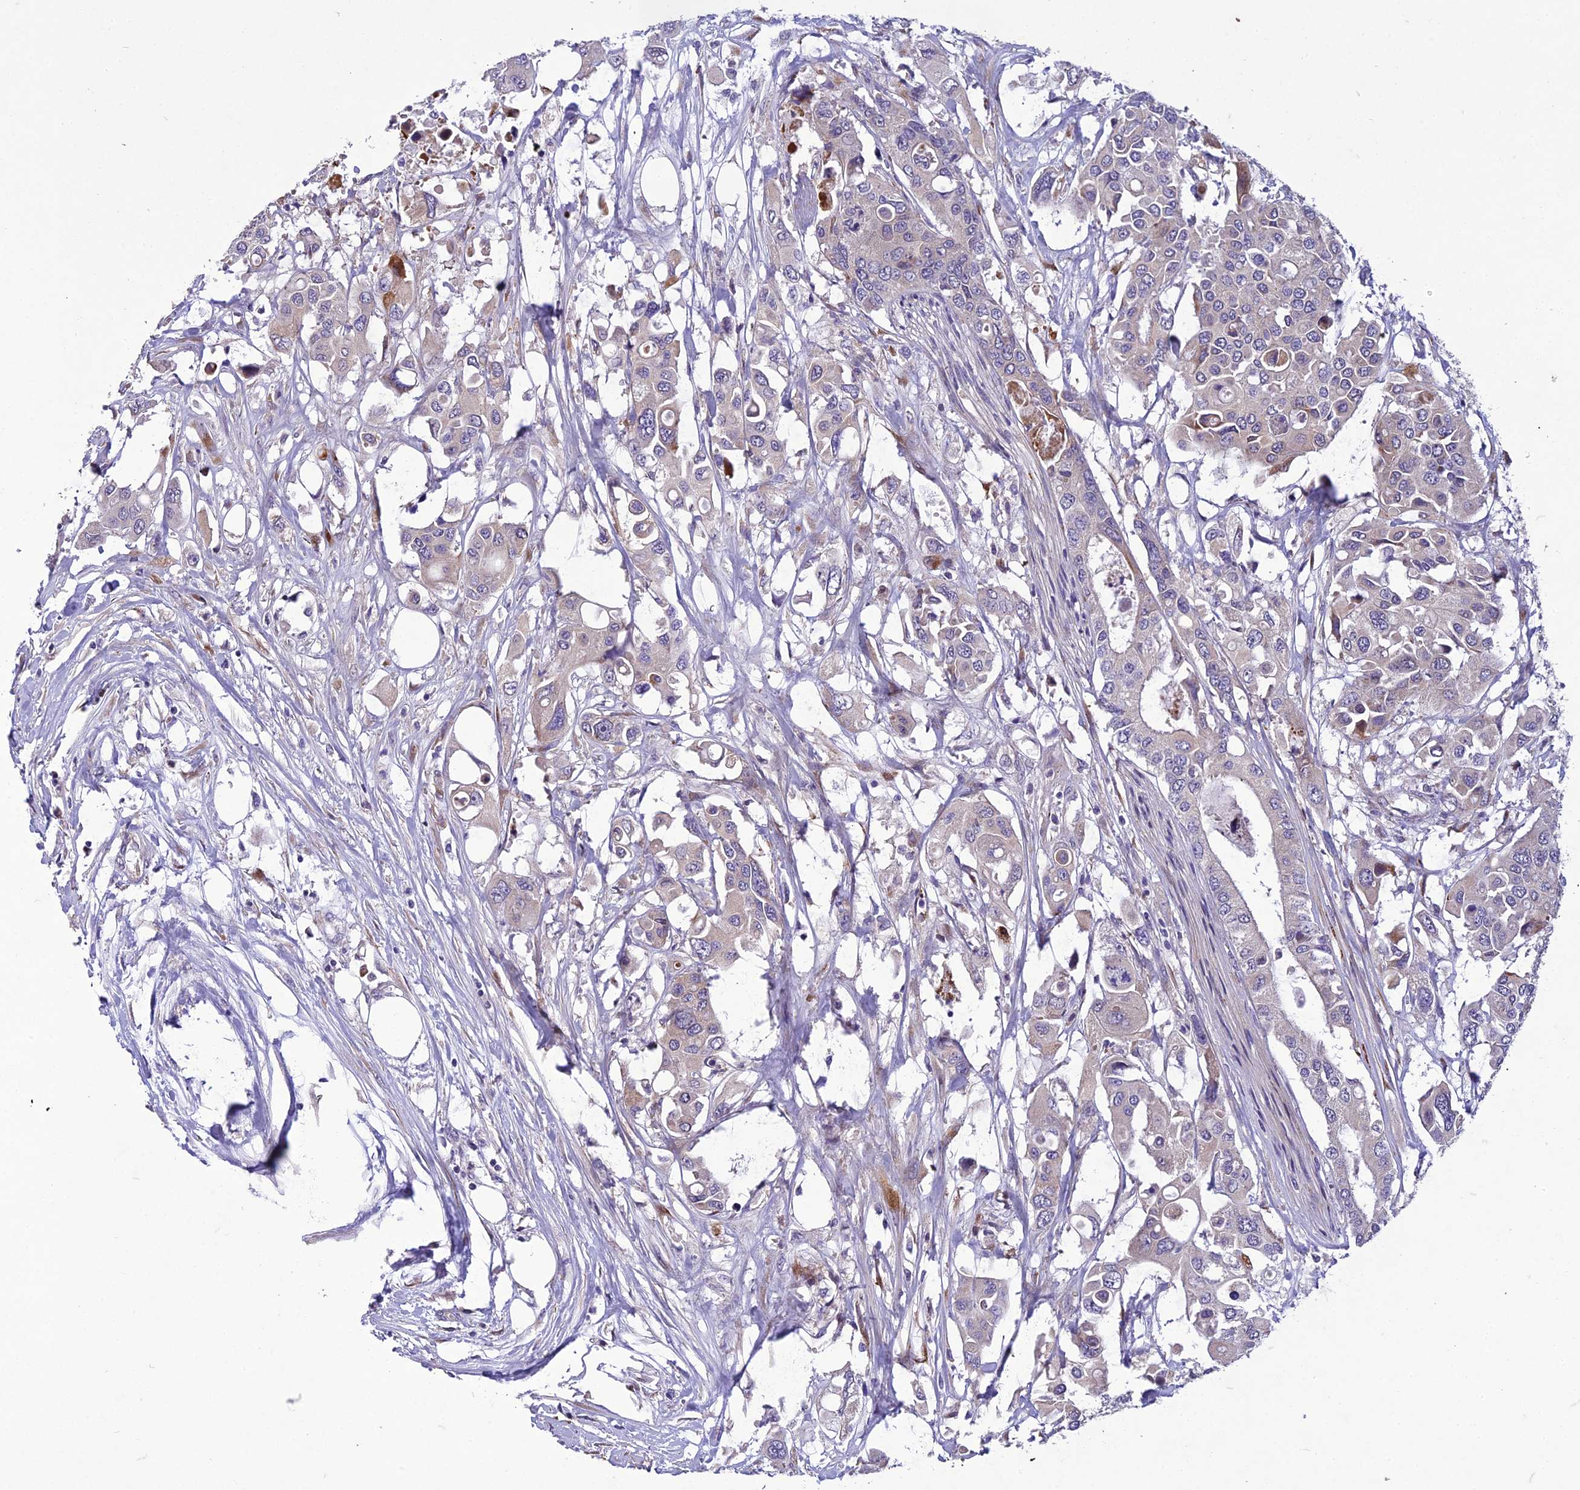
{"staining": {"intensity": "negative", "quantity": "none", "location": "none"}, "tissue": "colorectal cancer", "cell_type": "Tumor cells", "image_type": "cancer", "snomed": [{"axis": "morphology", "description": "Adenocarcinoma, NOS"}, {"axis": "topography", "description": "Colon"}], "caption": "The photomicrograph reveals no significant positivity in tumor cells of adenocarcinoma (colorectal).", "gene": "ADIPOR2", "patient": {"sex": "male", "age": 77}}